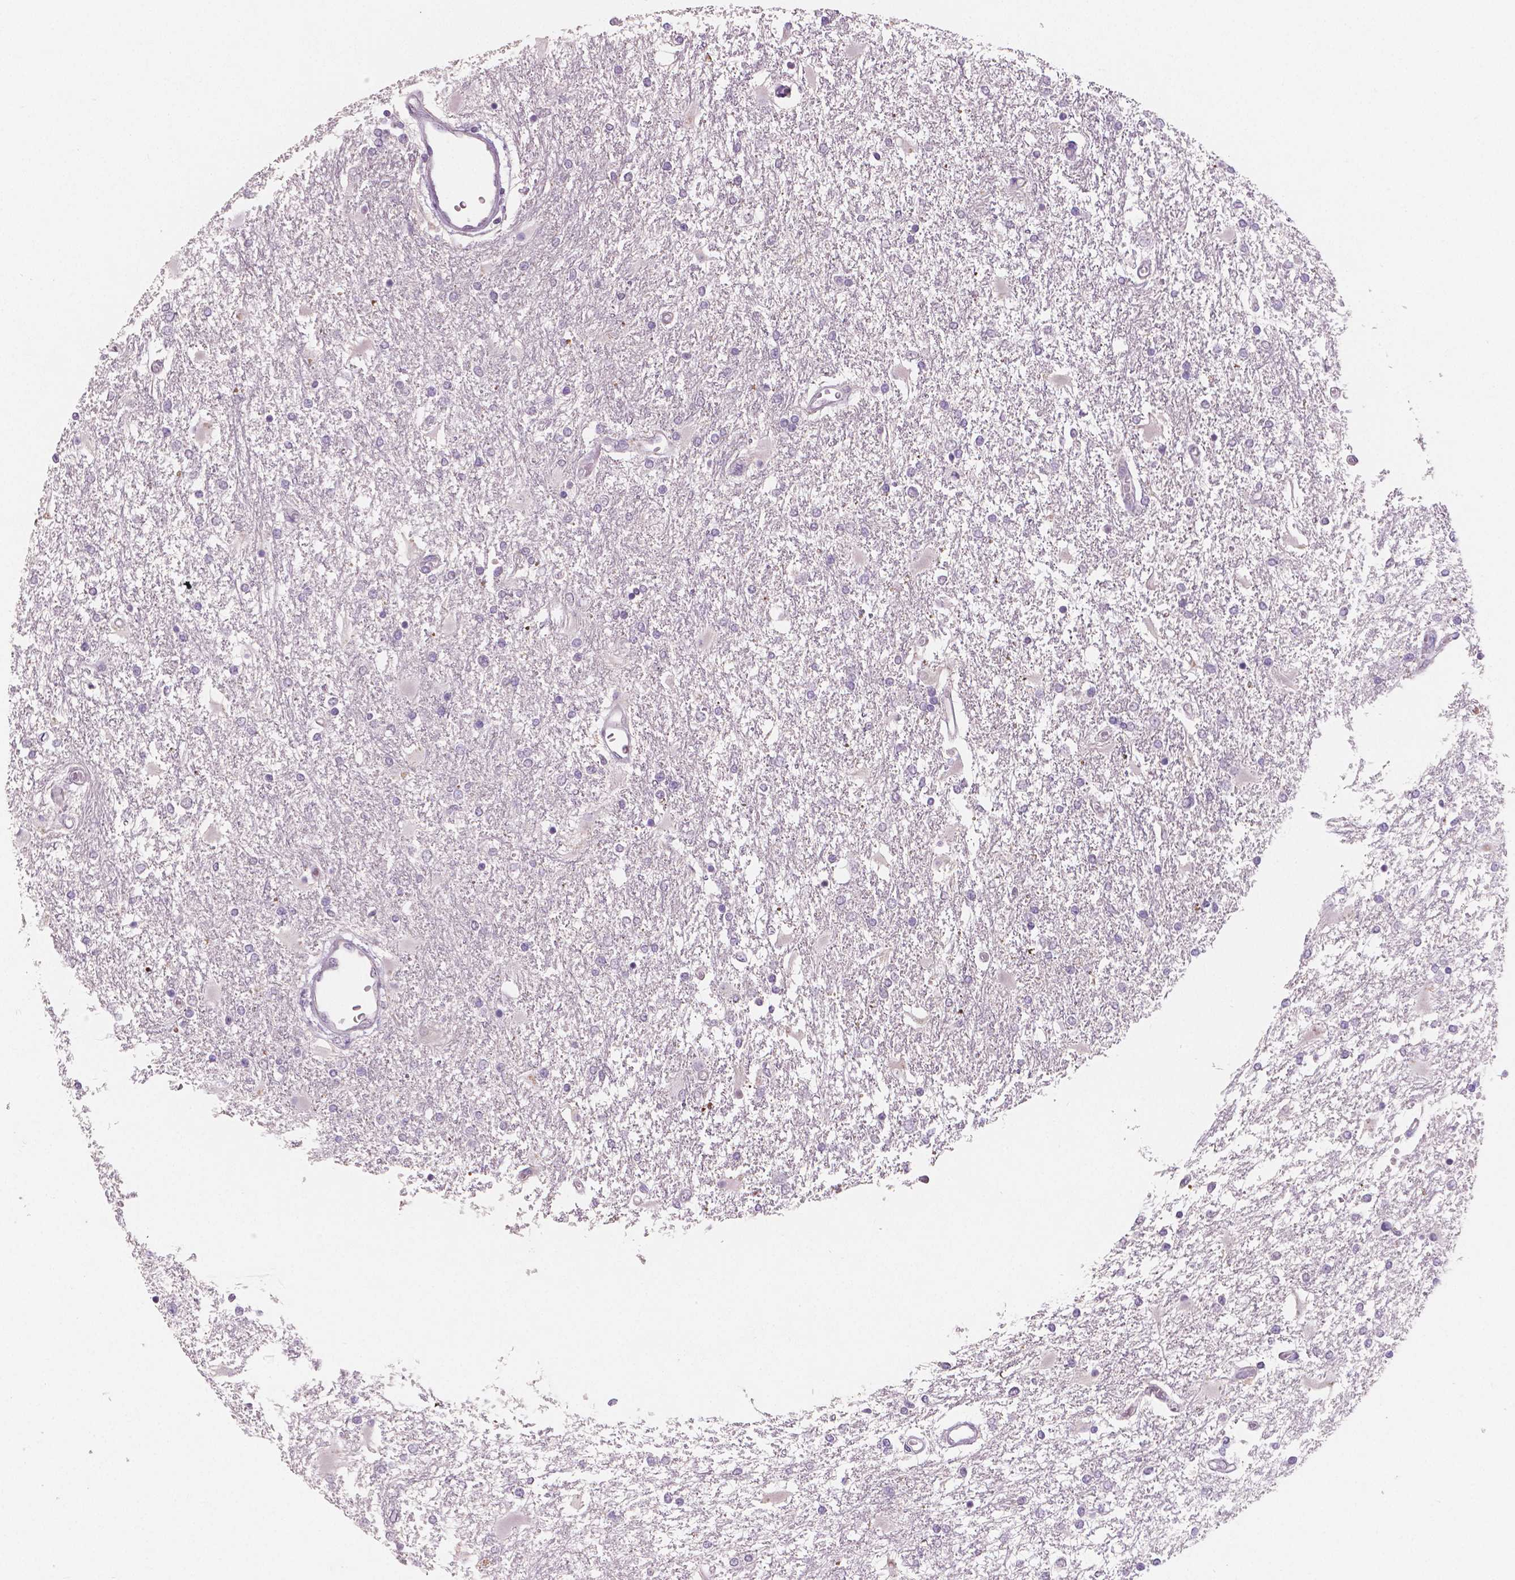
{"staining": {"intensity": "negative", "quantity": "none", "location": "none"}, "tissue": "glioma", "cell_type": "Tumor cells", "image_type": "cancer", "snomed": [{"axis": "morphology", "description": "Glioma, malignant, High grade"}, {"axis": "topography", "description": "Cerebral cortex"}], "caption": "Tumor cells show no significant positivity in malignant high-grade glioma. (DAB (3,3'-diaminobenzidine) immunohistochemistry (IHC) visualized using brightfield microscopy, high magnification).", "gene": "APOA4", "patient": {"sex": "male", "age": 79}}